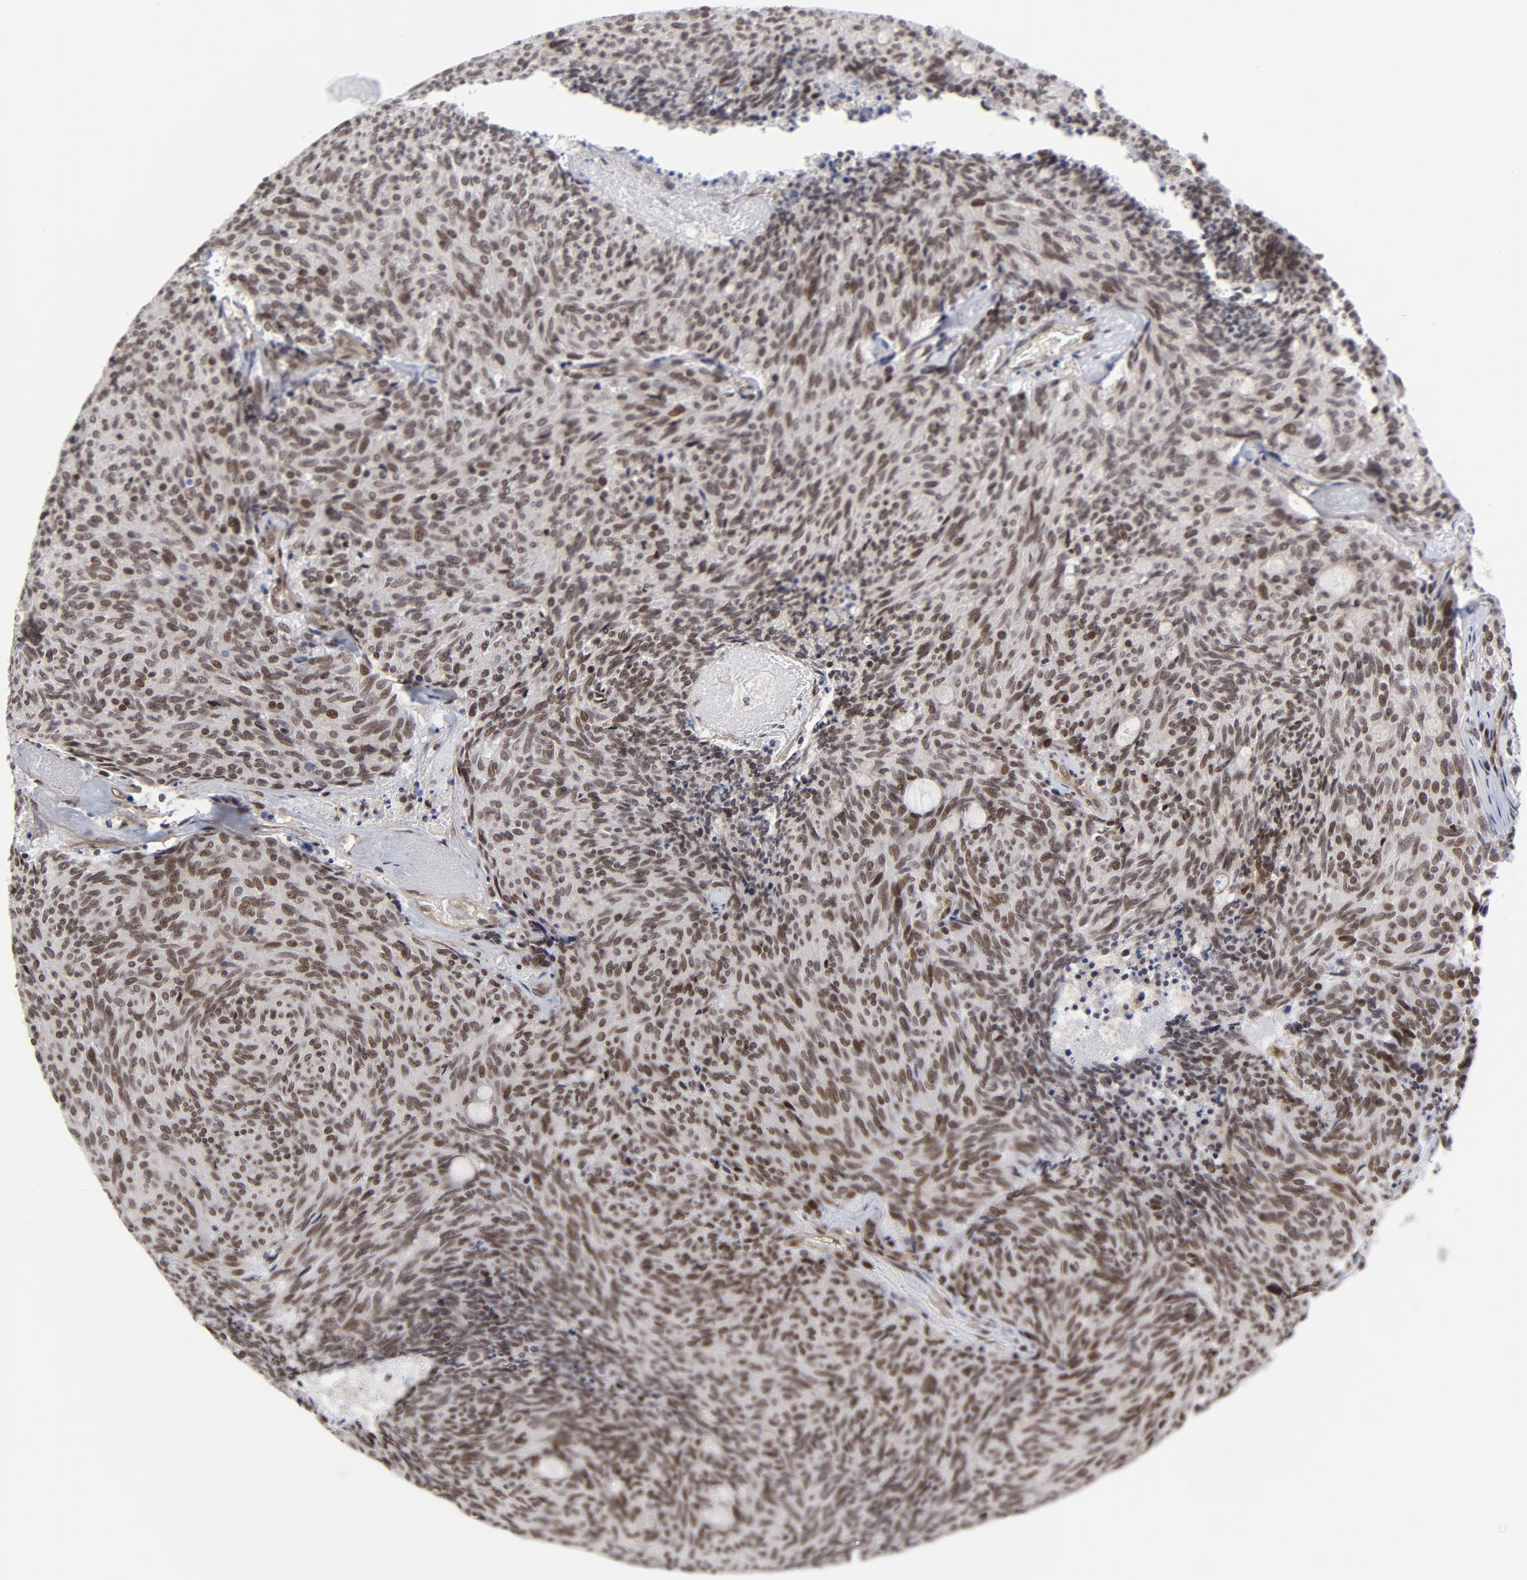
{"staining": {"intensity": "strong", "quantity": ">75%", "location": "nuclear"}, "tissue": "carcinoid", "cell_type": "Tumor cells", "image_type": "cancer", "snomed": [{"axis": "morphology", "description": "Carcinoid, malignant, NOS"}, {"axis": "topography", "description": "Pancreas"}], "caption": "Immunohistochemistry (IHC) image of neoplastic tissue: human carcinoid stained using IHC reveals high levels of strong protein expression localized specifically in the nuclear of tumor cells, appearing as a nuclear brown color.", "gene": "CTCF", "patient": {"sex": "female", "age": 54}}